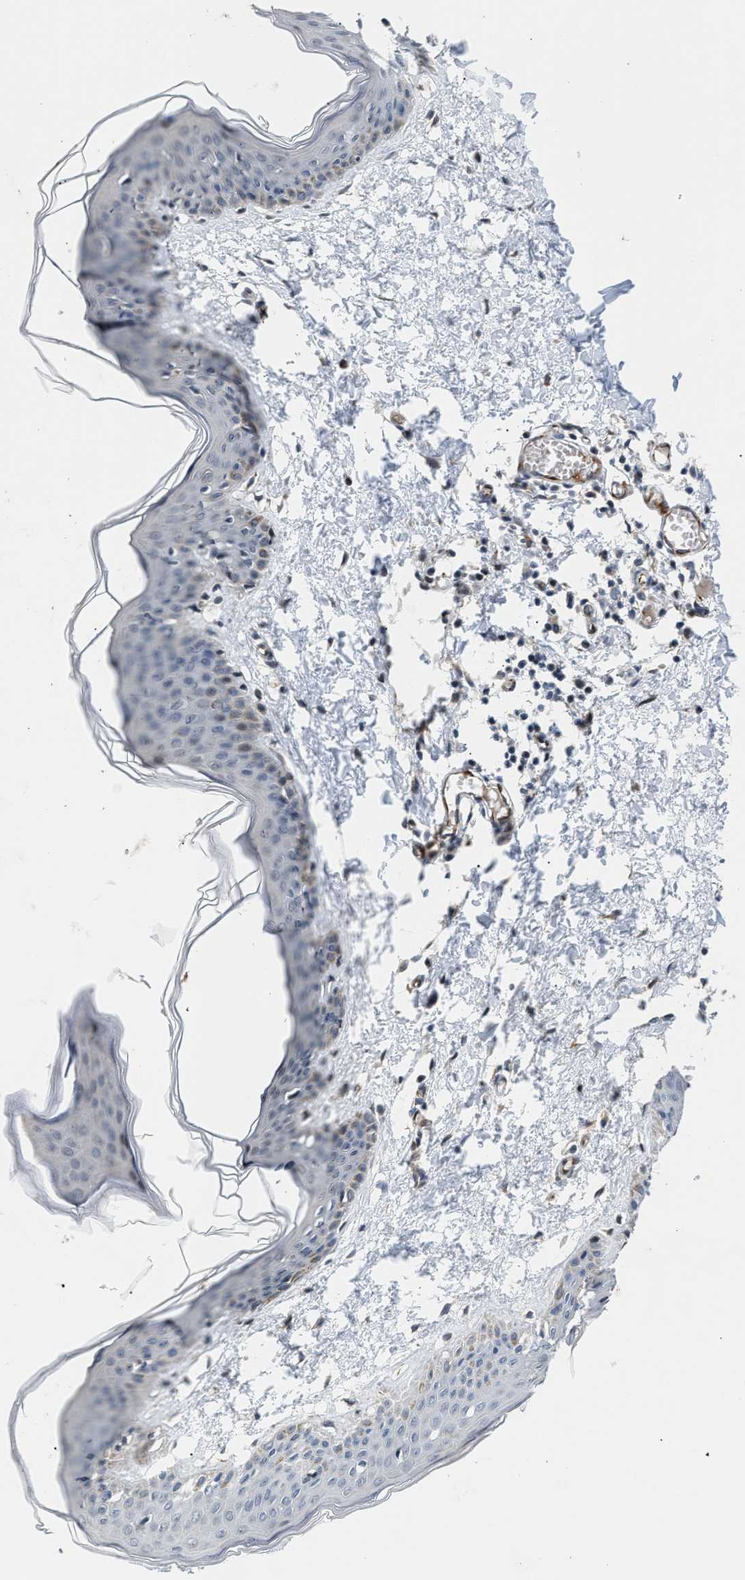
{"staining": {"intensity": "weak", "quantity": "25%-75%", "location": "cytoplasmic/membranous"}, "tissue": "skin", "cell_type": "Fibroblasts", "image_type": "normal", "snomed": [{"axis": "morphology", "description": "Normal tissue, NOS"}, {"axis": "topography", "description": "Skin"}], "caption": "A photomicrograph of human skin stained for a protein demonstrates weak cytoplasmic/membranous brown staining in fibroblasts.", "gene": "PPM1H", "patient": {"sex": "female", "age": 17}}